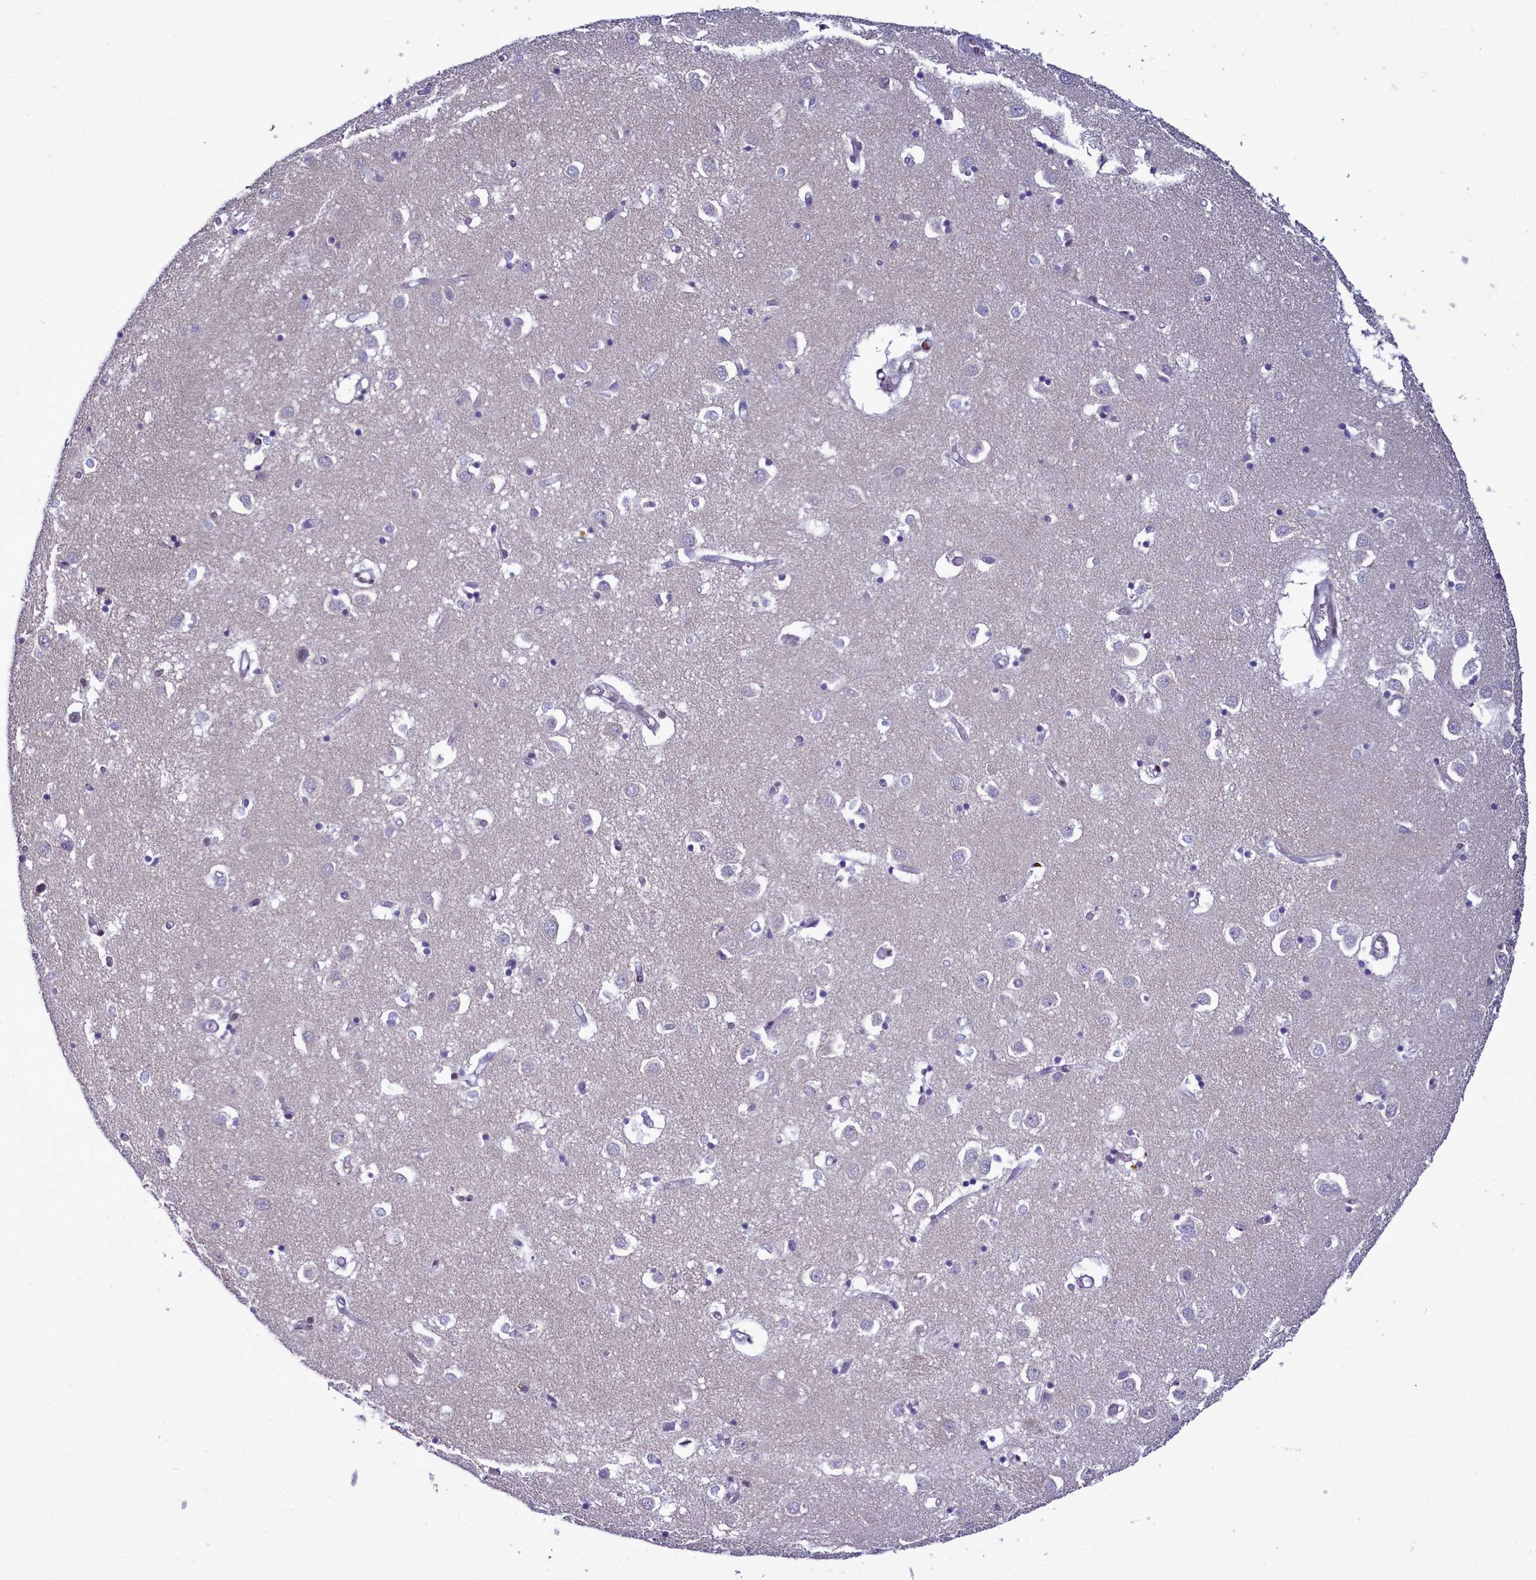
{"staining": {"intensity": "moderate", "quantity": "<25%", "location": "nuclear"}, "tissue": "caudate", "cell_type": "Glial cells", "image_type": "normal", "snomed": [{"axis": "morphology", "description": "Normal tissue, NOS"}, {"axis": "topography", "description": "Lateral ventricle wall"}], "caption": "Immunohistochemistry (DAB) staining of unremarkable caudate demonstrates moderate nuclear protein expression in about <25% of glial cells.", "gene": "POM121L2", "patient": {"sex": "male", "age": 70}}